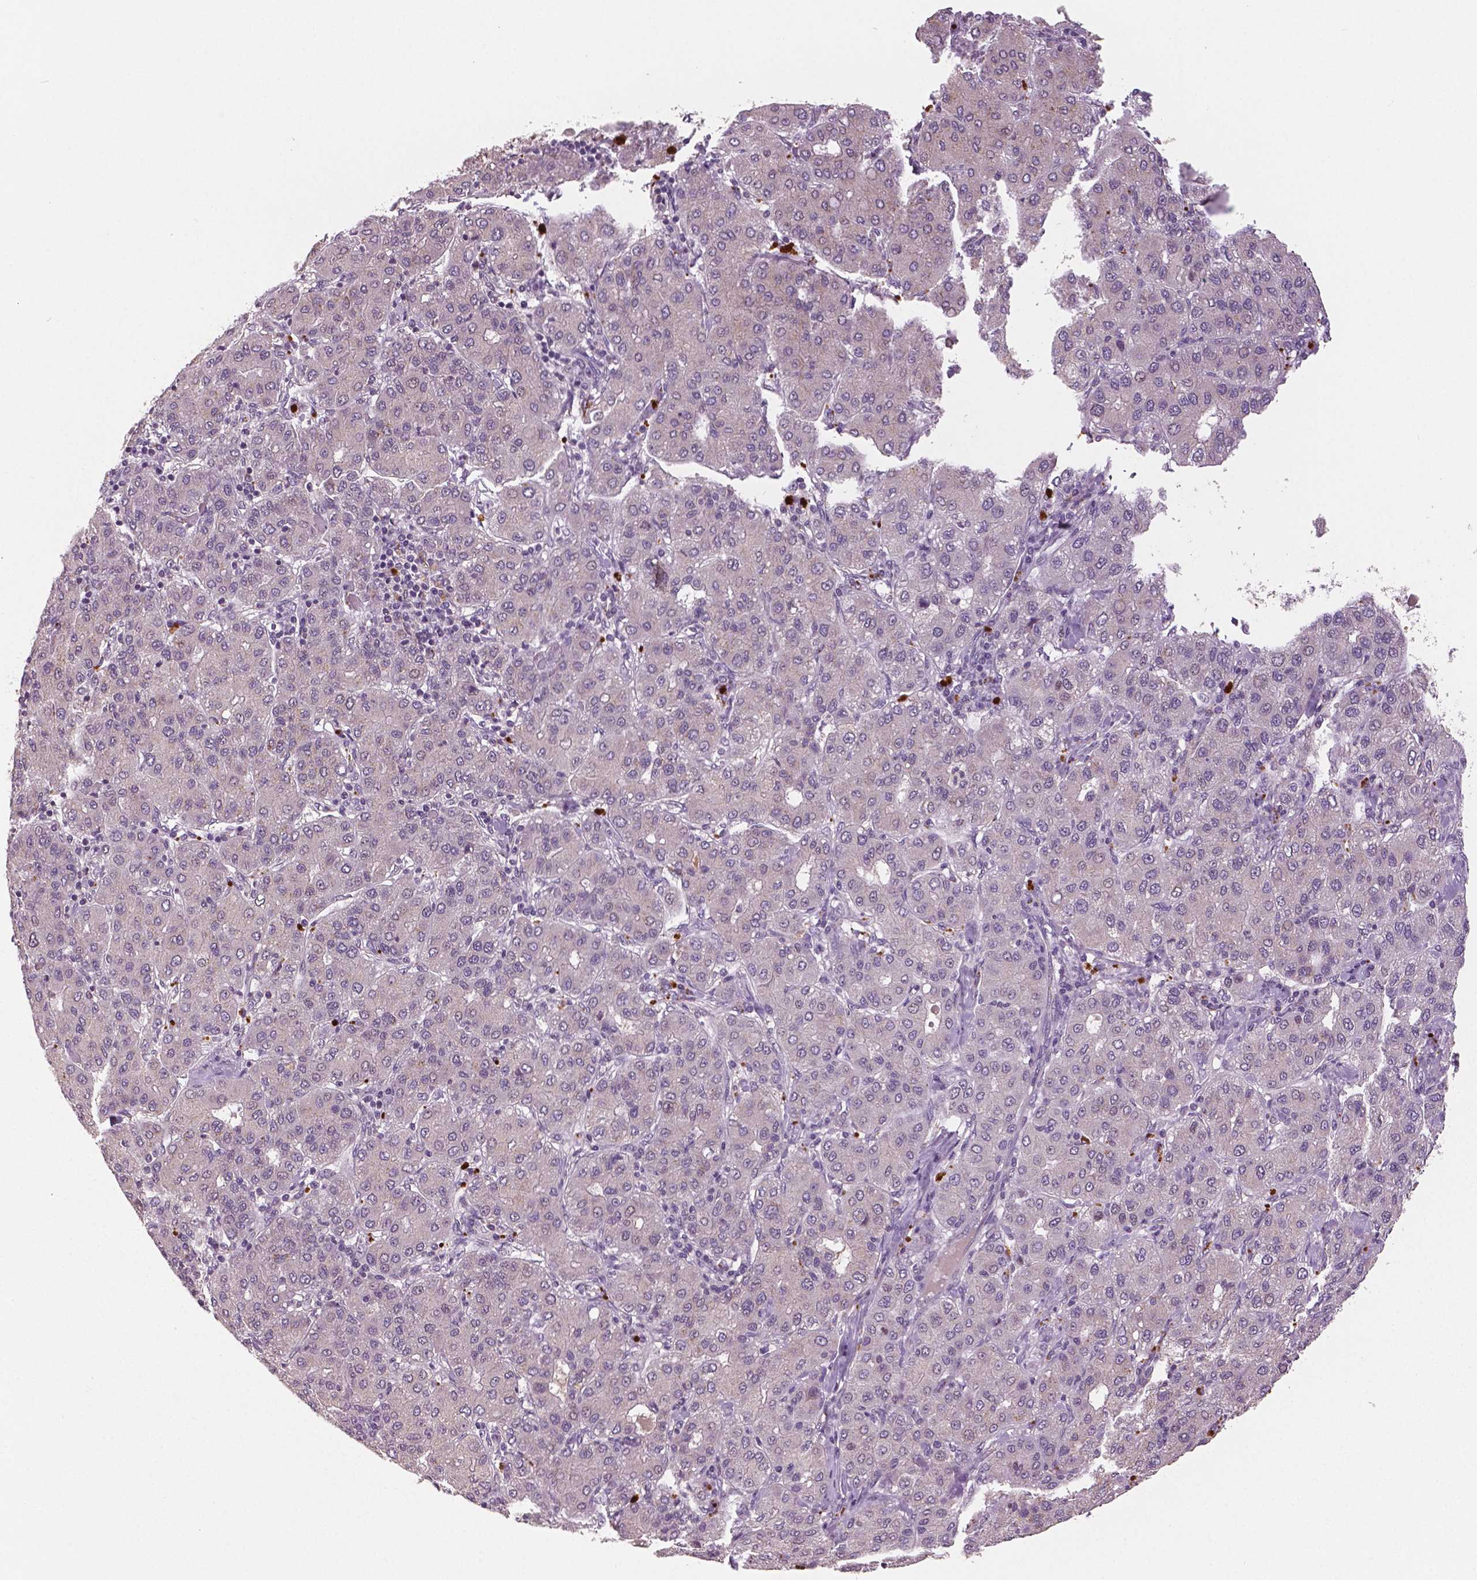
{"staining": {"intensity": "negative", "quantity": "none", "location": "none"}, "tissue": "liver cancer", "cell_type": "Tumor cells", "image_type": "cancer", "snomed": [{"axis": "morphology", "description": "Carcinoma, Hepatocellular, NOS"}, {"axis": "topography", "description": "Liver"}], "caption": "Human liver cancer stained for a protein using immunohistochemistry displays no positivity in tumor cells.", "gene": "MKI67", "patient": {"sex": "male", "age": 65}}